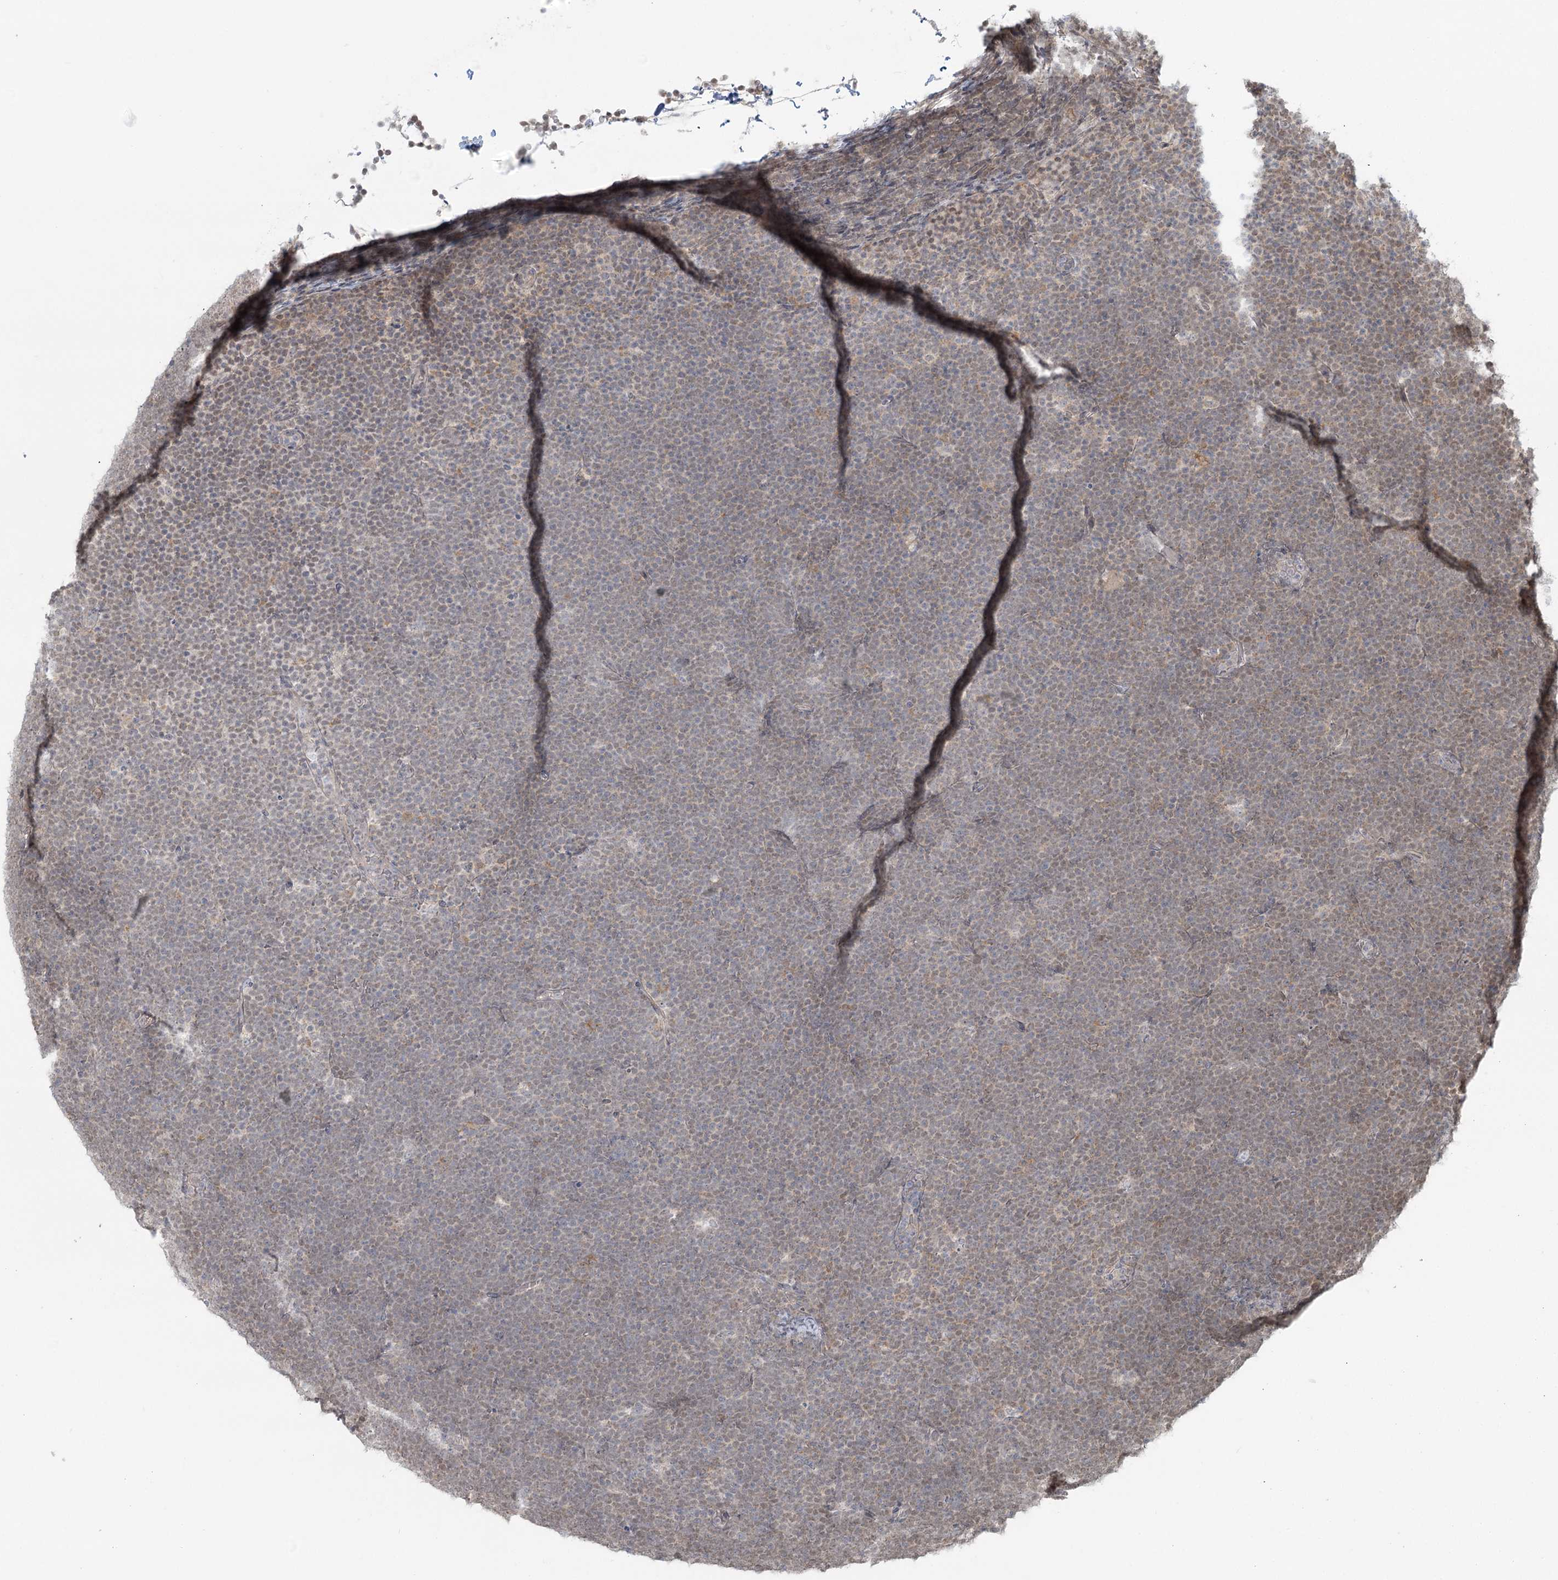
{"staining": {"intensity": "weak", "quantity": "<25%", "location": "cytoplasmic/membranous"}, "tissue": "lymphoma", "cell_type": "Tumor cells", "image_type": "cancer", "snomed": [{"axis": "morphology", "description": "Malignant lymphoma, non-Hodgkin's type, High grade"}, {"axis": "topography", "description": "Lymph node"}], "caption": "Tumor cells are negative for brown protein staining in malignant lymphoma, non-Hodgkin's type (high-grade). (DAB (3,3'-diaminobenzidine) immunohistochemistry with hematoxylin counter stain).", "gene": "R3HCC1L", "patient": {"sex": "male", "age": 13}}